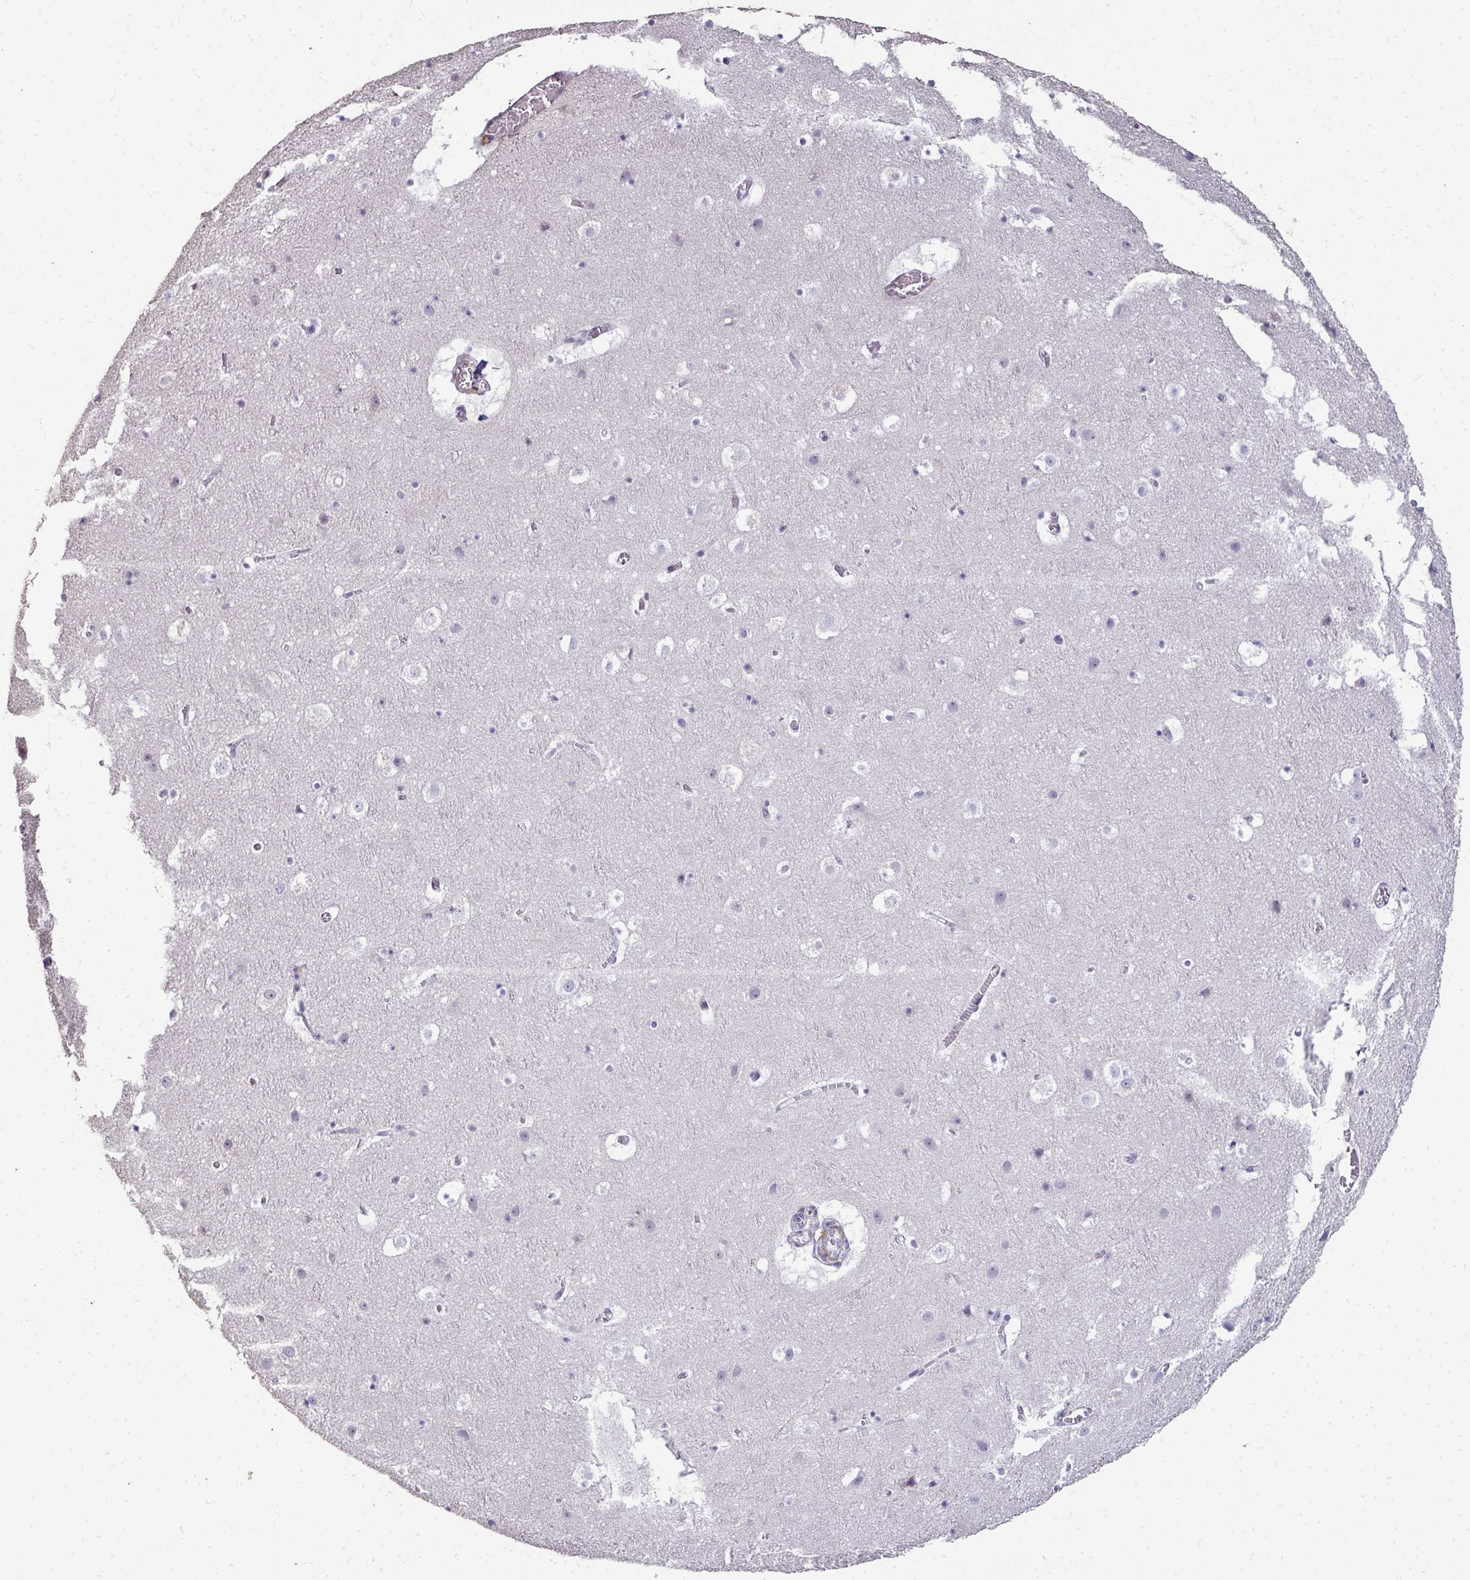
{"staining": {"intensity": "negative", "quantity": "none", "location": "none"}, "tissue": "cerebral cortex", "cell_type": "Endothelial cells", "image_type": "normal", "snomed": [{"axis": "morphology", "description": "Normal tissue, NOS"}, {"axis": "topography", "description": "Cerebral cortex"}], "caption": "Cerebral cortex was stained to show a protein in brown. There is no significant staining in endothelial cells. (Stains: DAB IHC with hematoxylin counter stain, Microscopy: brightfield microscopy at high magnification).", "gene": "FIBCD1", "patient": {"sex": "female", "age": 42}}